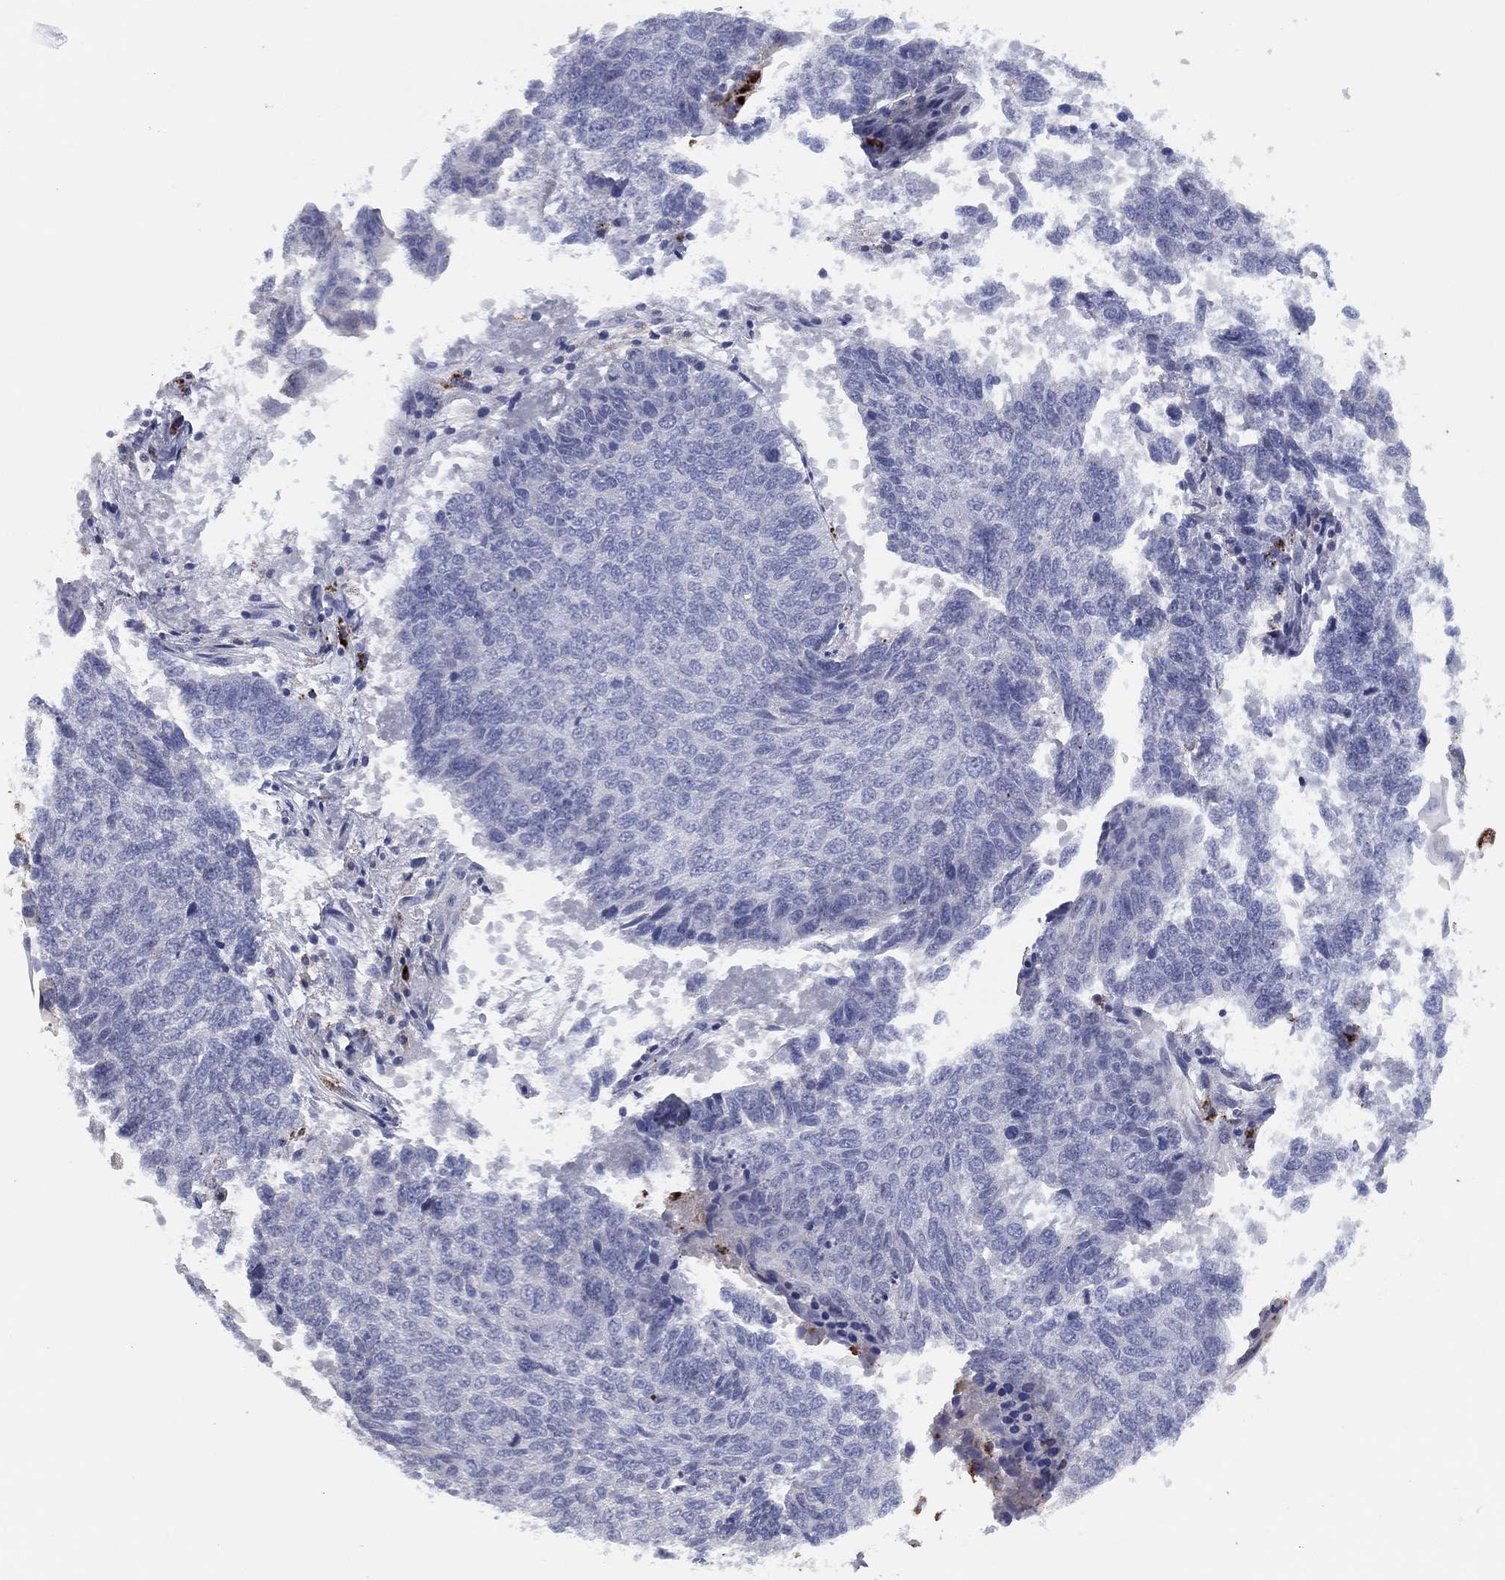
{"staining": {"intensity": "negative", "quantity": "none", "location": "none"}, "tissue": "lung cancer", "cell_type": "Tumor cells", "image_type": "cancer", "snomed": [{"axis": "morphology", "description": "Squamous cell carcinoma, NOS"}, {"axis": "topography", "description": "Lung"}], "caption": "Immunohistochemical staining of human lung squamous cell carcinoma shows no significant staining in tumor cells.", "gene": "PLAC8", "patient": {"sex": "male", "age": 73}}